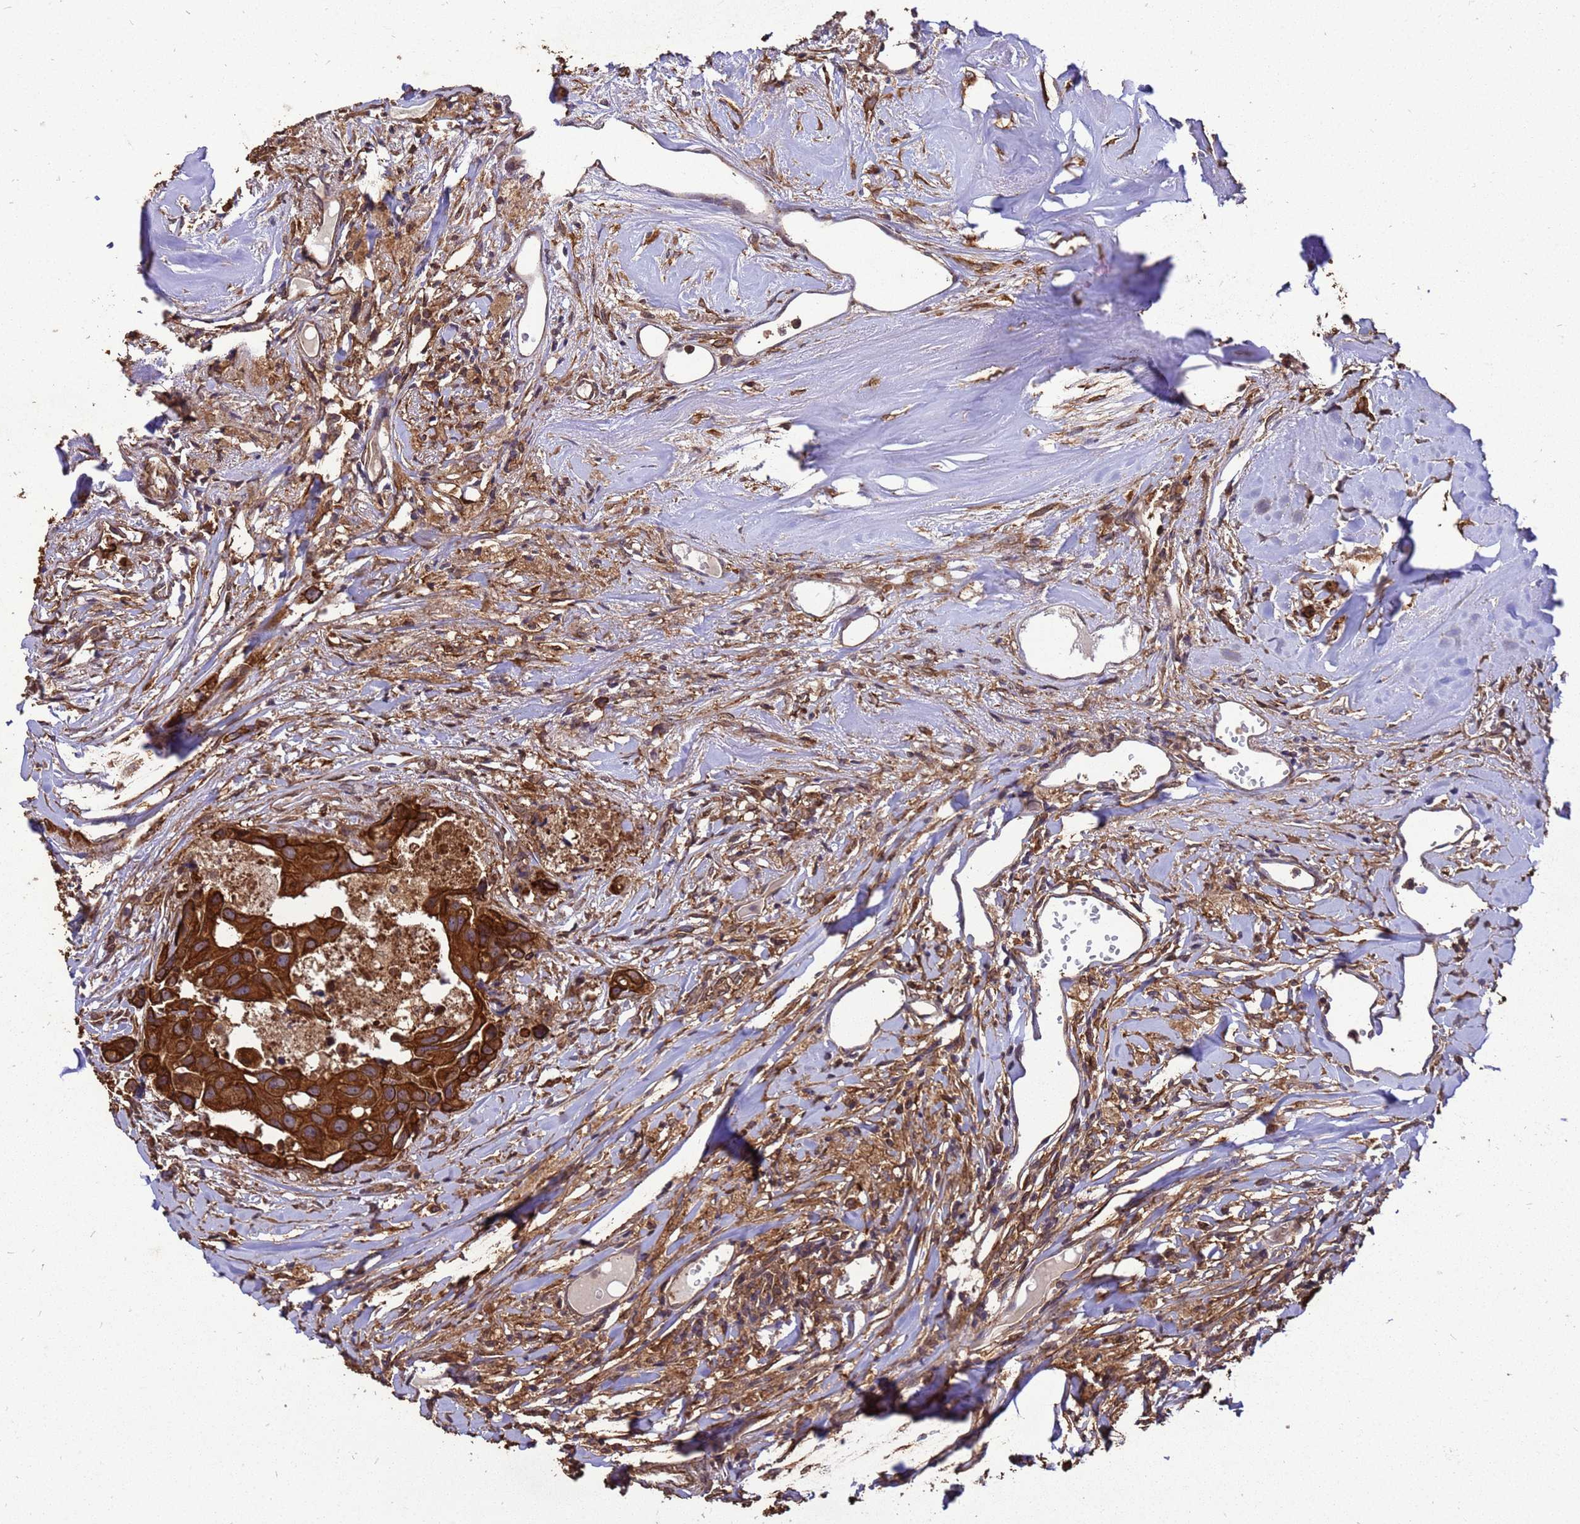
{"staining": {"intensity": "strong", "quantity": ">75%", "location": "cytoplasmic/membranous"}, "tissue": "head and neck cancer", "cell_type": "Tumor cells", "image_type": "cancer", "snomed": [{"axis": "morphology", "description": "Adenocarcinoma, NOS"}, {"axis": "morphology", "description": "Adenocarcinoma, metastatic, NOS"}, {"axis": "topography", "description": "Head-Neck"}], "caption": "Human head and neck cancer (adenocarcinoma) stained for a protein (brown) demonstrates strong cytoplasmic/membranous positive positivity in approximately >75% of tumor cells.", "gene": "ZNF618", "patient": {"sex": "male", "age": 75}}